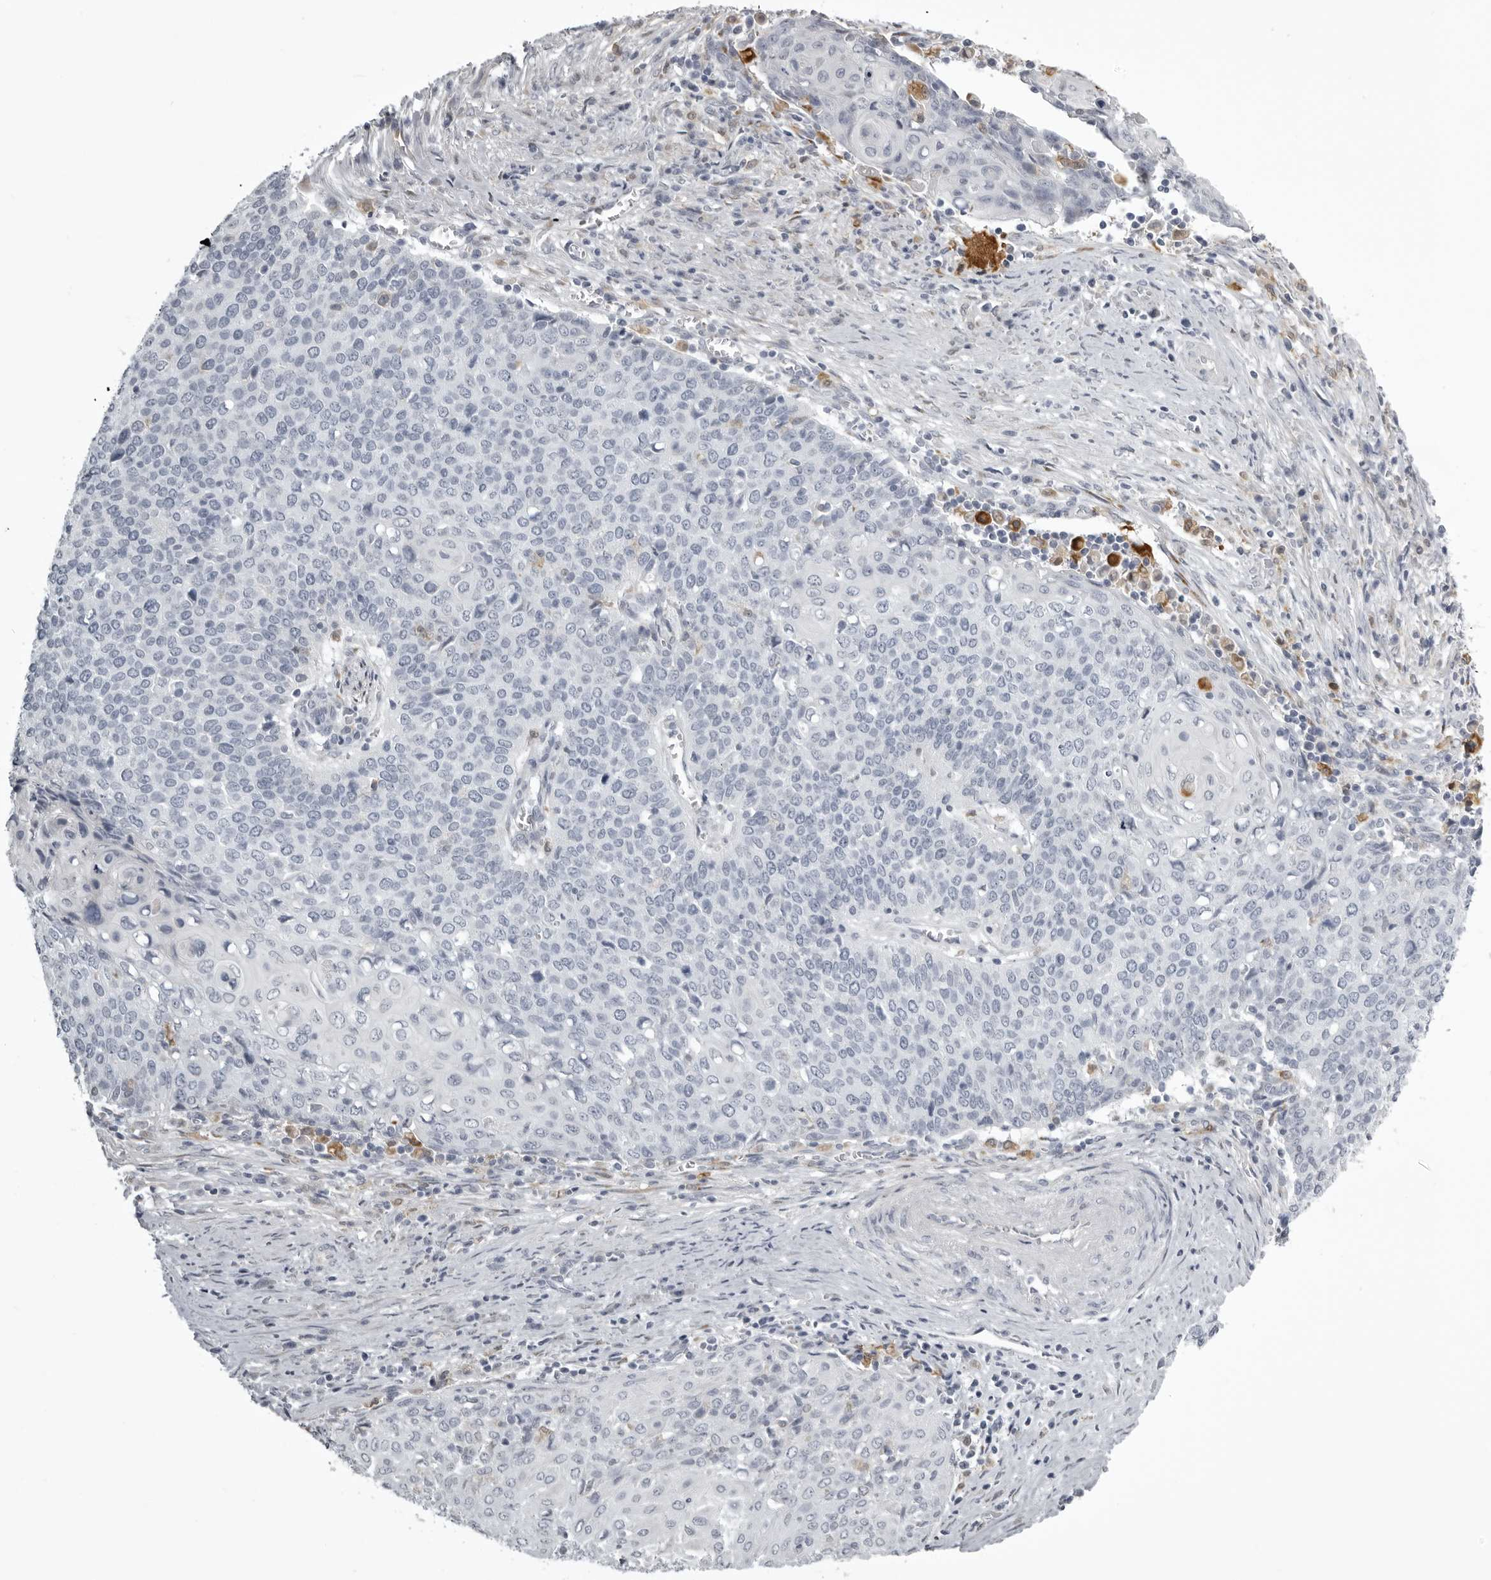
{"staining": {"intensity": "negative", "quantity": "none", "location": "none"}, "tissue": "cervical cancer", "cell_type": "Tumor cells", "image_type": "cancer", "snomed": [{"axis": "morphology", "description": "Squamous cell carcinoma, NOS"}, {"axis": "topography", "description": "Cervix"}], "caption": "DAB (3,3'-diaminobenzidine) immunohistochemical staining of cervical cancer shows no significant staining in tumor cells. (DAB (3,3'-diaminobenzidine) IHC with hematoxylin counter stain).", "gene": "NCEH1", "patient": {"sex": "female", "age": 39}}